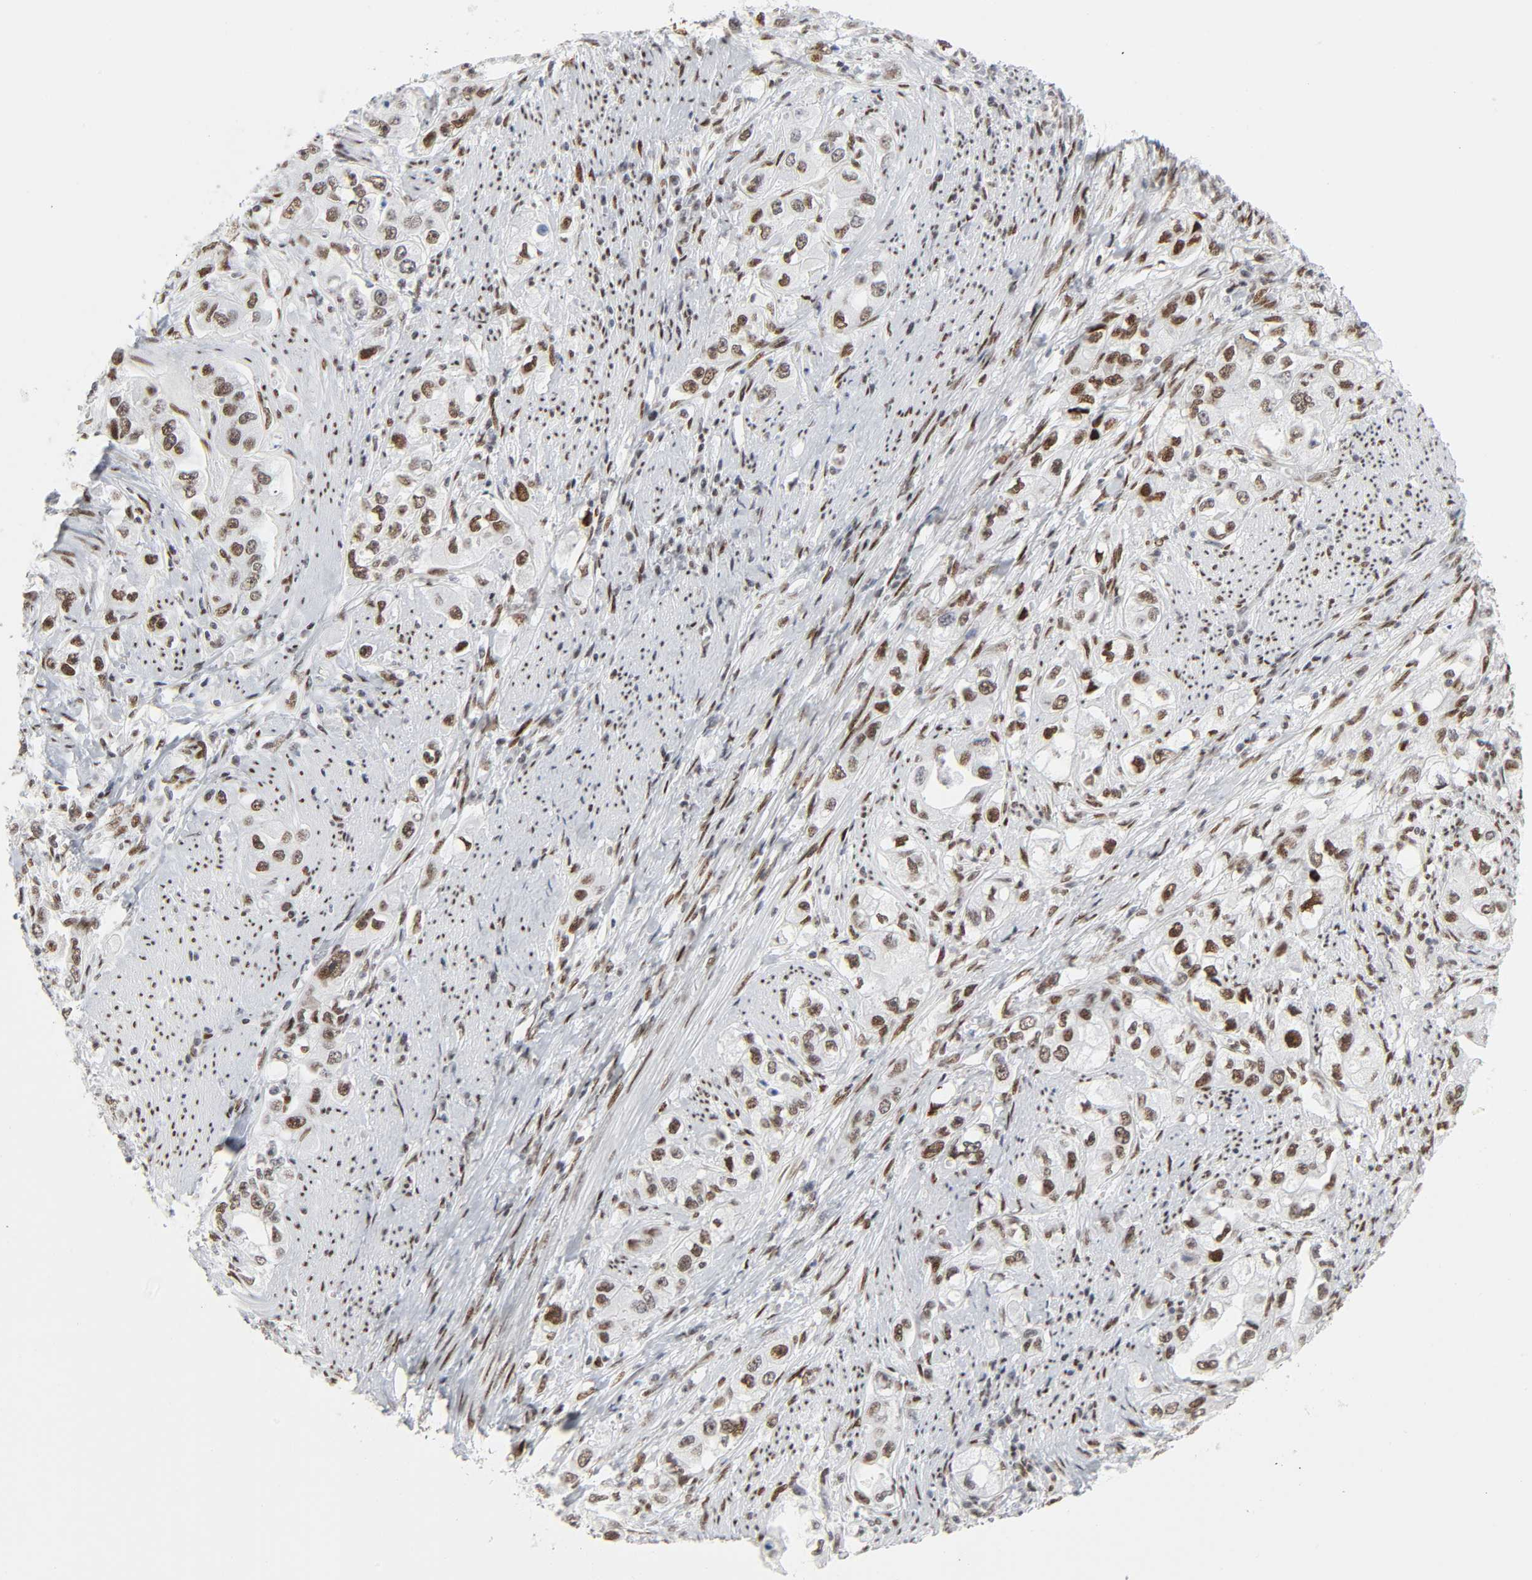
{"staining": {"intensity": "moderate", "quantity": ">75%", "location": "nuclear"}, "tissue": "stomach cancer", "cell_type": "Tumor cells", "image_type": "cancer", "snomed": [{"axis": "morphology", "description": "Adenocarcinoma, NOS"}, {"axis": "topography", "description": "Stomach, lower"}], "caption": "IHC micrograph of neoplastic tissue: stomach cancer (adenocarcinoma) stained using immunohistochemistry (IHC) shows medium levels of moderate protein expression localized specifically in the nuclear of tumor cells, appearing as a nuclear brown color.", "gene": "HSF1", "patient": {"sex": "female", "age": 93}}